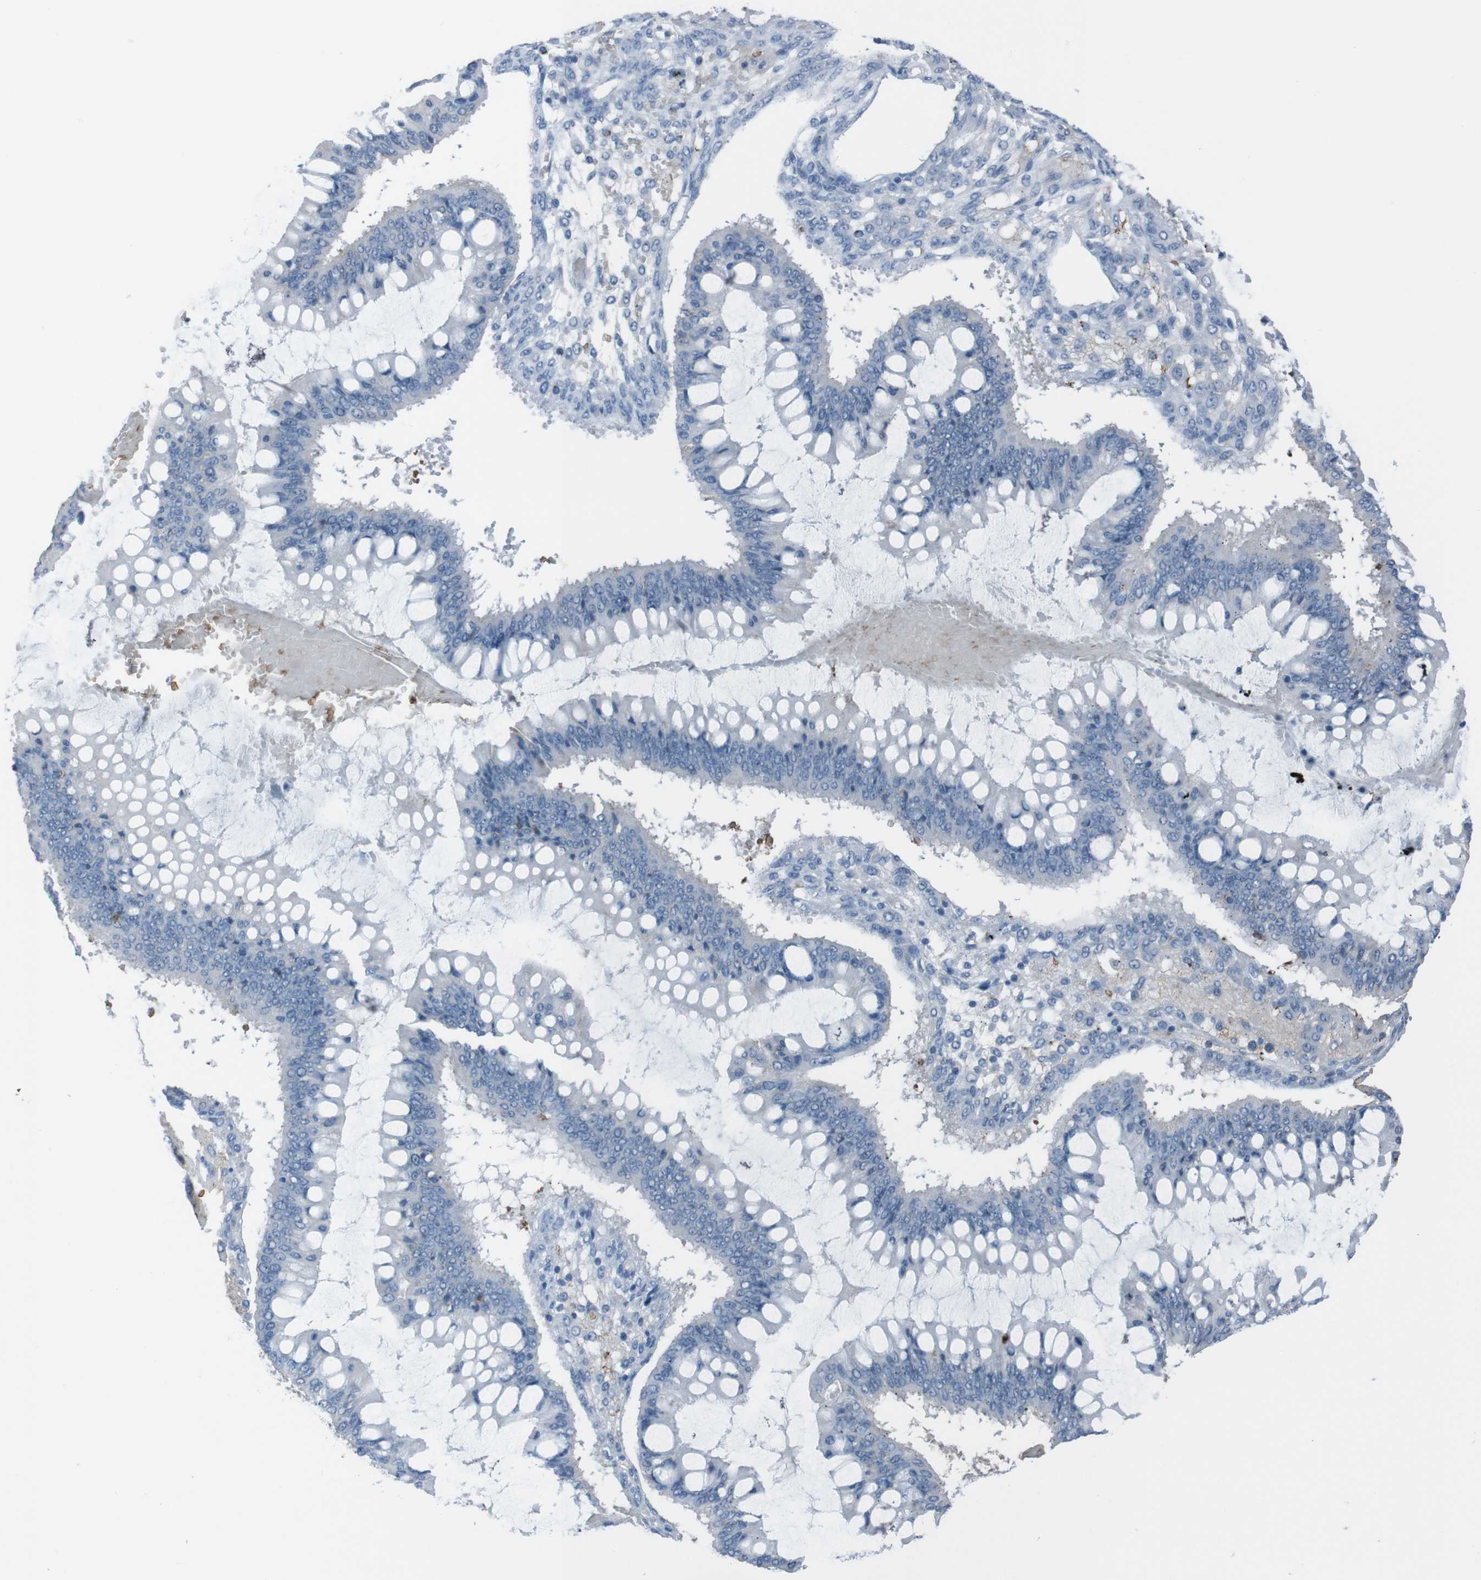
{"staining": {"intensity": "negative", "quantity": "none", "location": "none"}, "tissue": "ovarian cancer", "cell_type": "Tumor cells", "image_type": "cancer", "snomed": [{"axis": "morphology", "description": "Cystadenocarcinoma, mucinous, NOS"}, {"axis": "topography", "description": "Ovary"}], "caption": "Protein analysis of ovarian mucinous cystadenocarcinoma reveals no significant expression in tumor cells.", "gene": "ST6GAL1", "patient": {"sex": "female", "age": 73}}